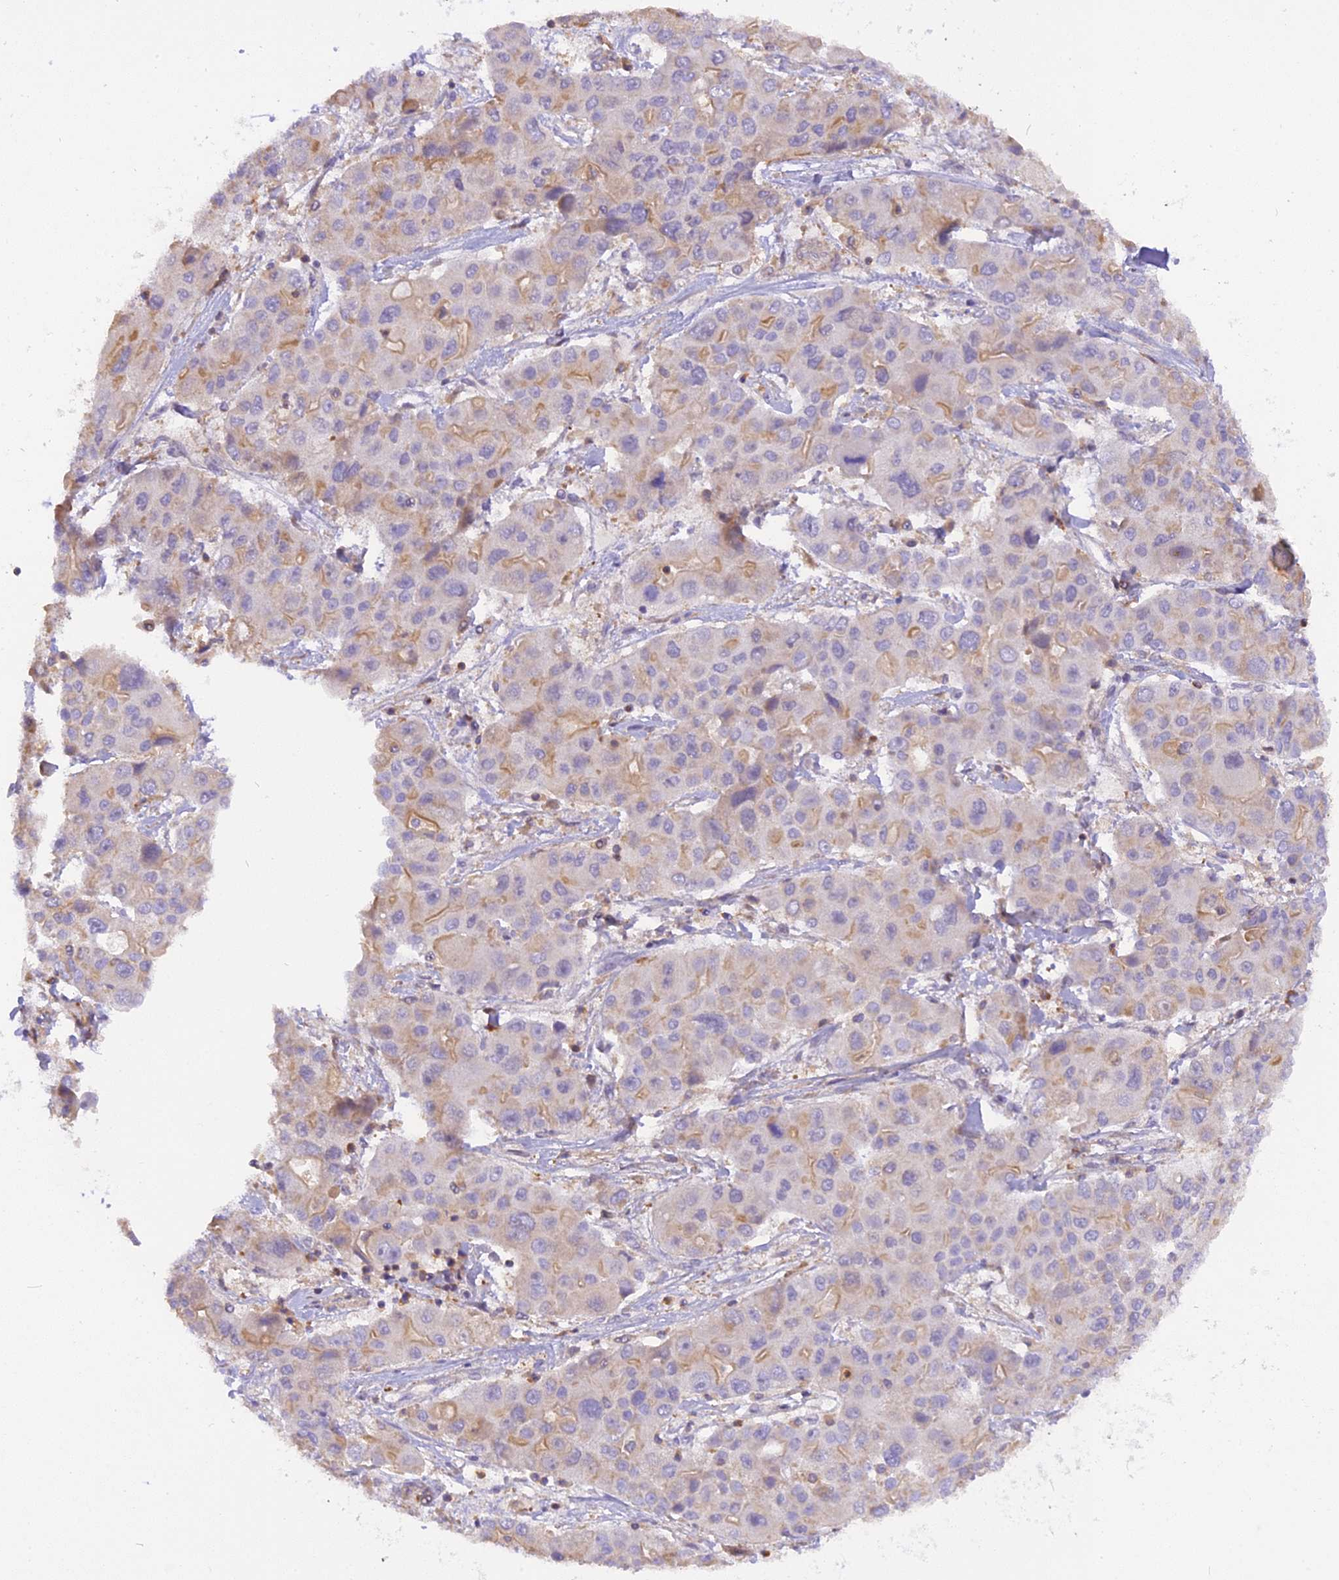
{"staining": {"intensity": "moderate", "quantity": "<25%", "location": "cytoplasmic/membranous"}, "tissue": "liver cancer", "cell_type": "Tumor cells", "image_type": "cancer", "snomed": [{"axis": "morphology", "description": "Cholangiocarcinoma"}, {"axis": "topography", "description": "Liver"}], "caption": "Protein expression analysis of human liver cholangiocarcinoma reveals moderate cytoplasmic/membranous expression in about <25% of tumor cells.", "gene": "STOML1", "patient": {"sex": "male", "age": 67}}